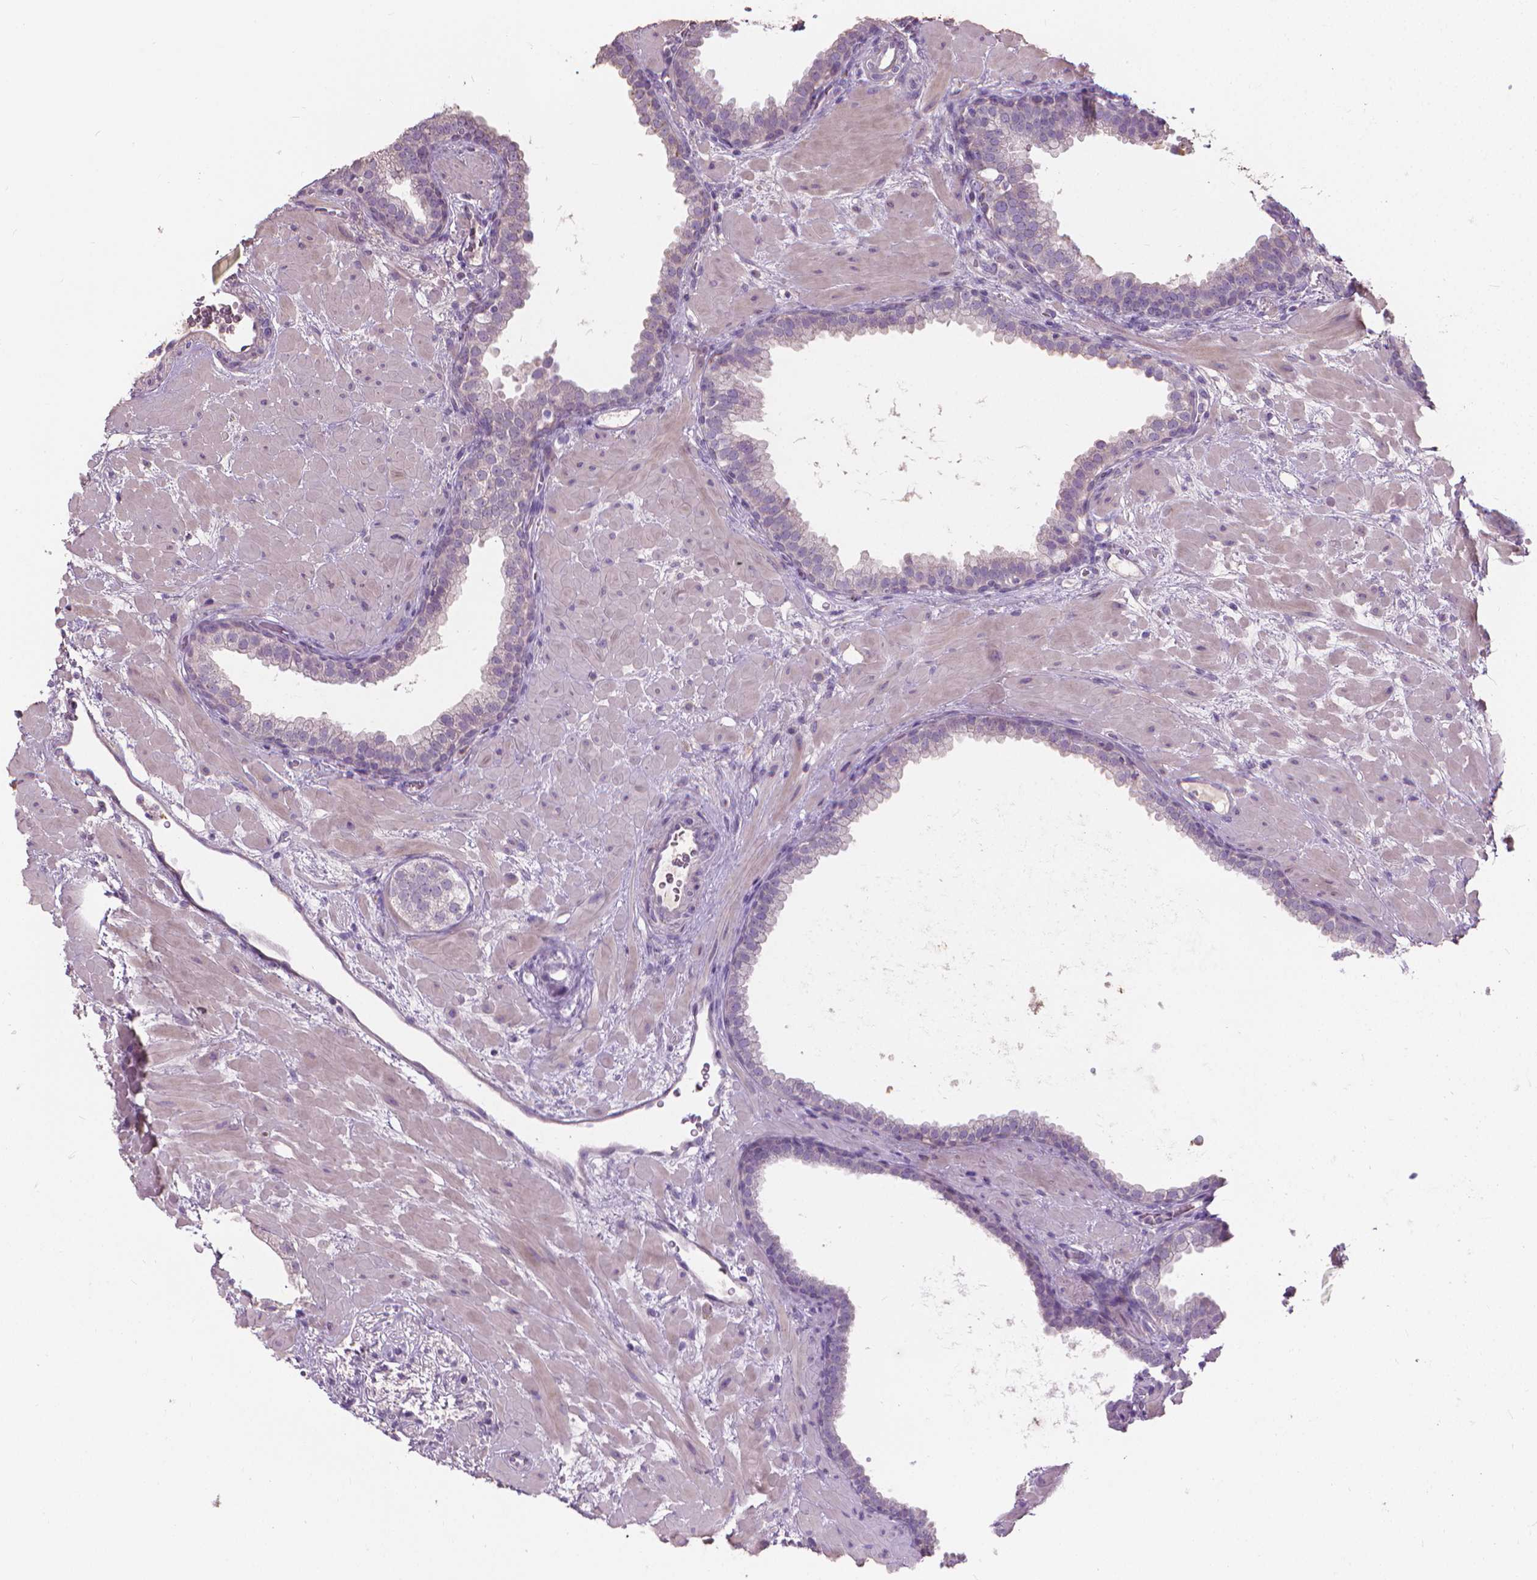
{"staining": {"intensity": "negative", "quantity": "none", "location": "none"}, "tissue": "prostate cancer", "cell_type": "Tumor cells", "image_type": "cancer", "snomed": [{"axis": "morphology", "description": "Adenocarcinoma, Low grade"}, {"axis": "topography", "description": "Prostate"}], "caption": "This photomicrograph is of adenocarcinoma (low-grade) (prostate) stained with IHC to label a protein in brown with the nuclei are counter-stained blue. There is no positivity in tumor cells. (DAB (3,3'-diaminobenzidine) immunohistochemistry (IHC) with hematoxylin counter stain).", "gene": "CABCOCO1", "patient": {"sex": "male", "age": 68}}